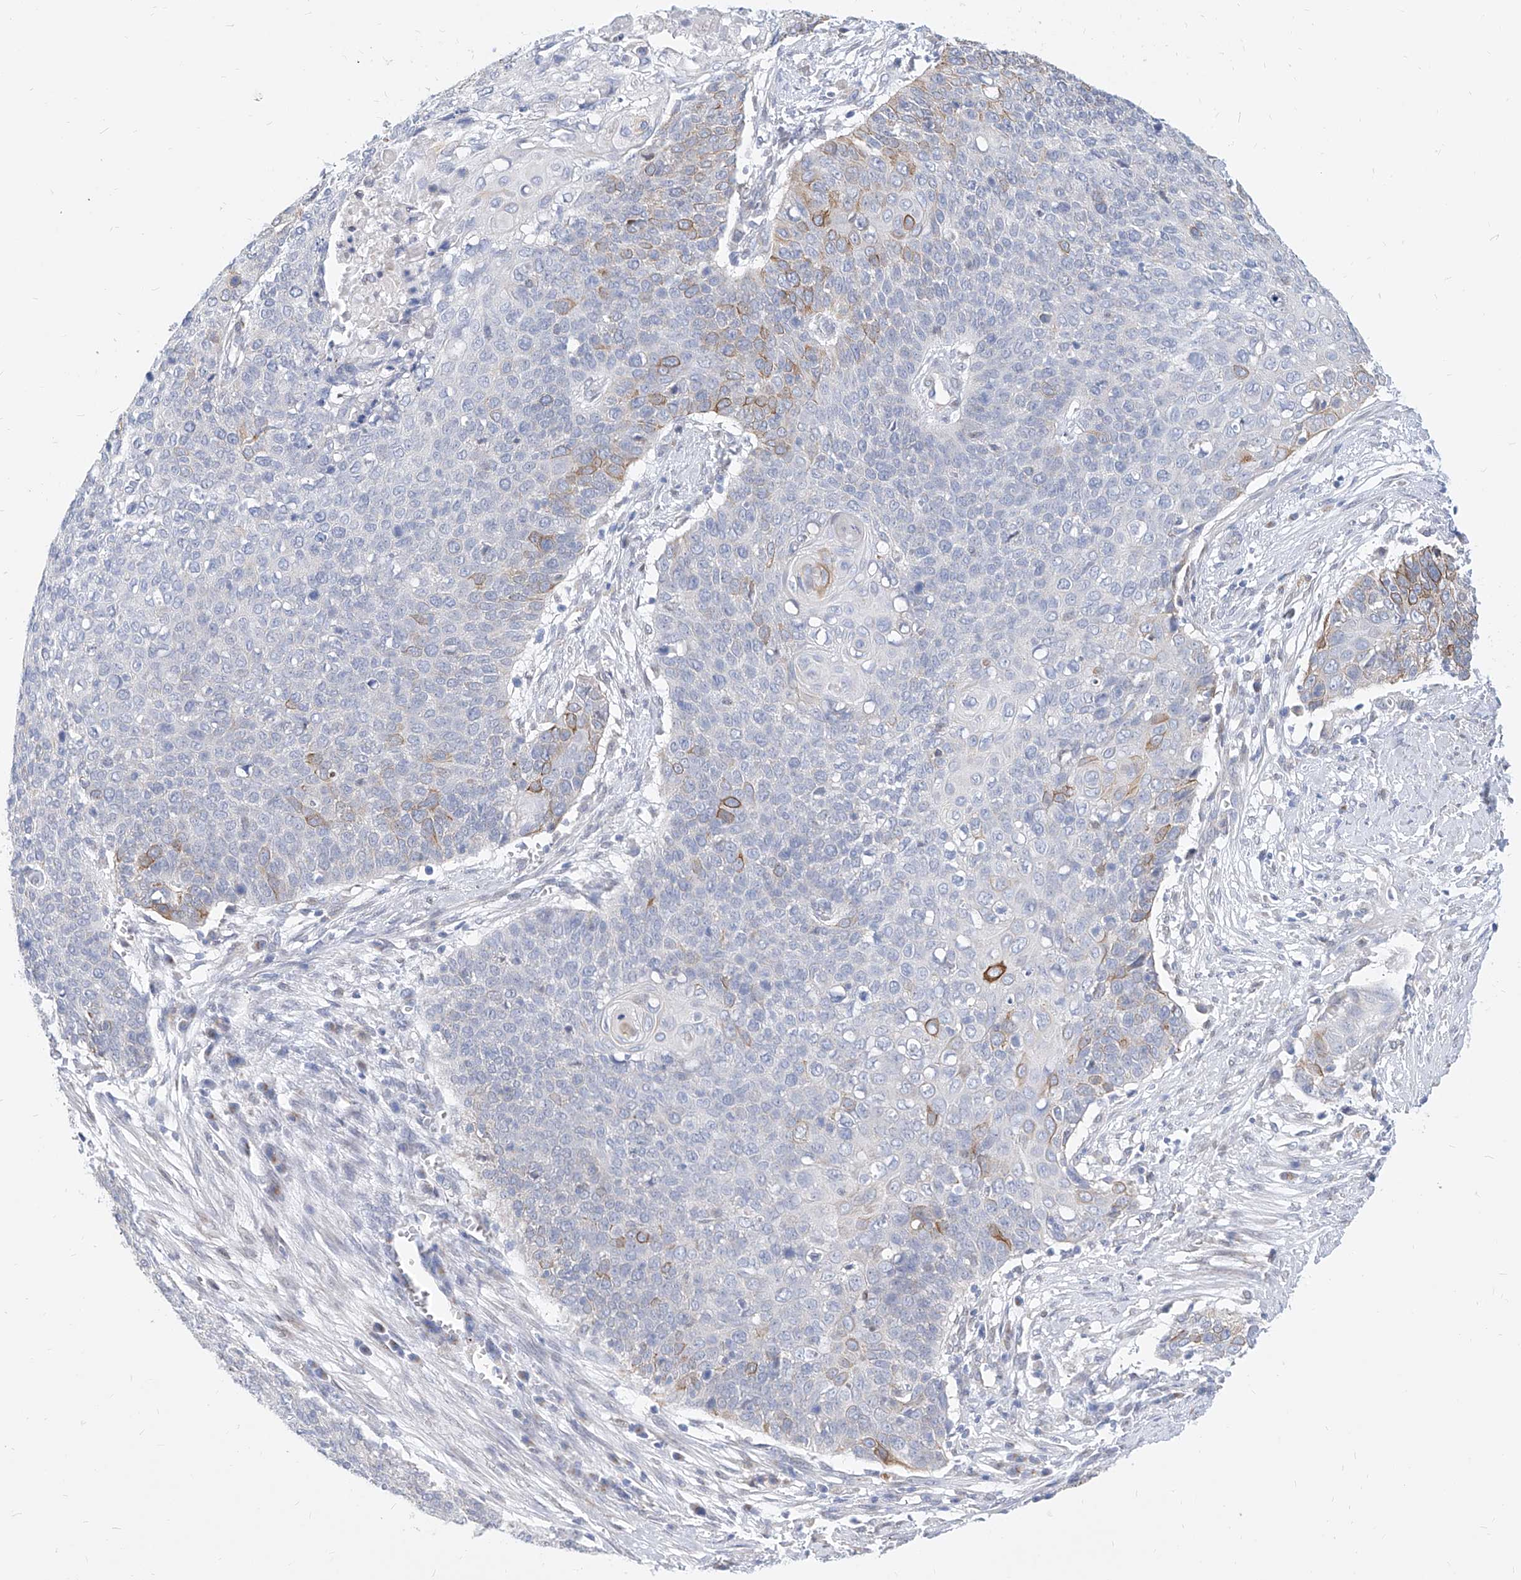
{"staining": {"intensity": "moderate", "quantity": "<25%", "location": "cytoplasmic/membranous"}, "tissue": "cervical cancer", "cell_type": "Tumor cells", "image_type": "cancer", "snomed": [{"axis": "morphology", "description": "Squamous cell carcinoma, NOS"}, {"axis": "topography", "description": "Cervix"}], "caption": "Approximately <25% of tumor cells in squamous cell carcinoma (cervical) display moderate cytoplasmic/membranous protein staining as visualized by brown immunohistochemical staining.", "gene": "MX2", "patient": {"sex": "female", "age": 39}}